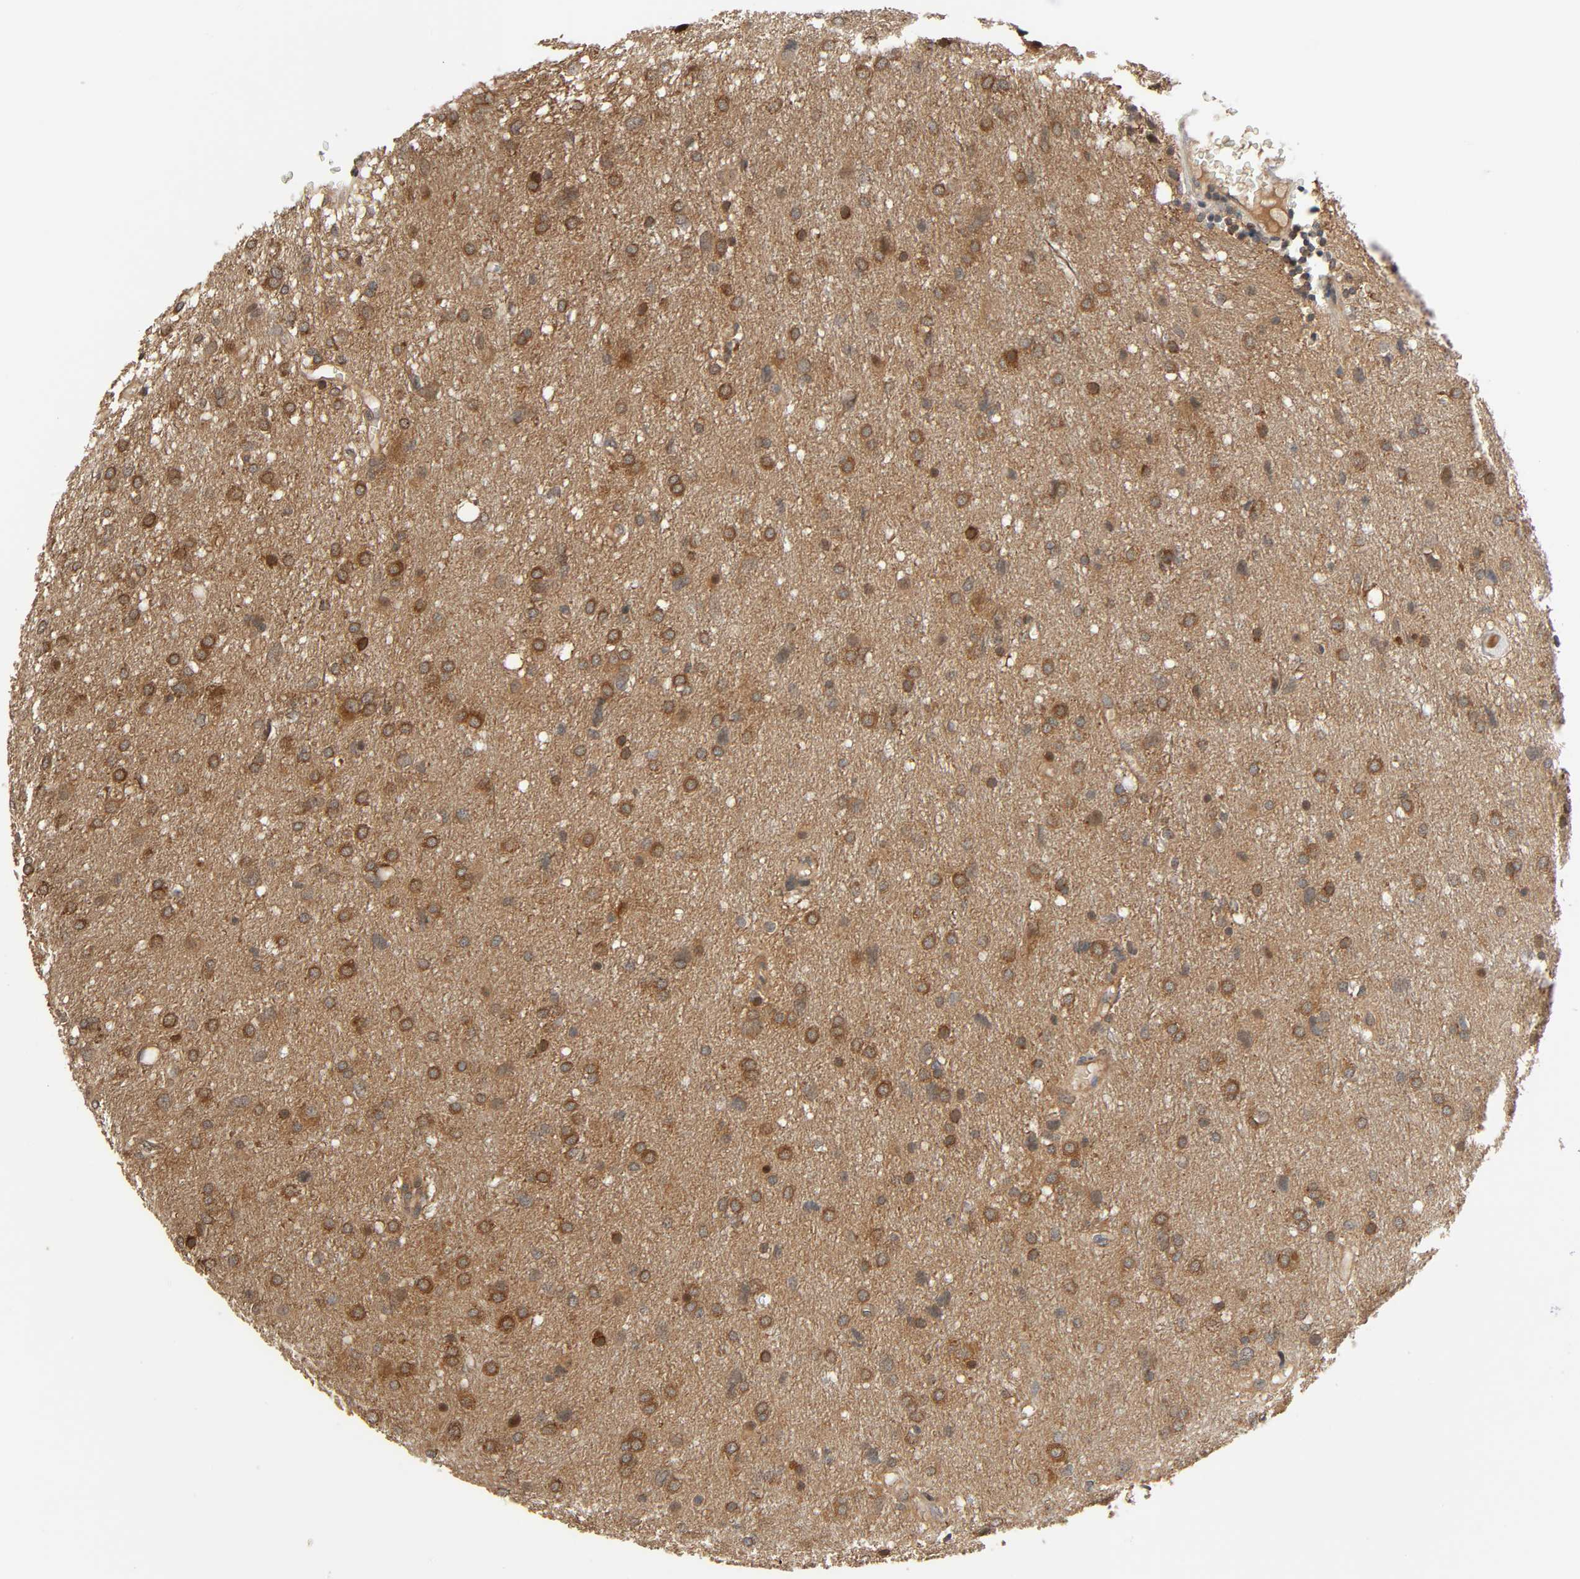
{"staining": {"intensity": "moderate", "quantity": ">75%", "location": "cytoplasmic/membranous"}, "tissue": "glioma", "cell_type": "Tumor cells", "image_type": "cancer", "snomed": [{"axis": "morphology", "description": "Glioma, malignant, High grade"}, {"axis": "topography", "description": "Brain"}], "caption": "Brown immunohistochemical staining in glioma demonstrates moderate cytoplasmic/membranous expression in about >75% of tumor cells.", "gene": "PPP2R1B", "patient": {"sex": "female", "age": 59}}